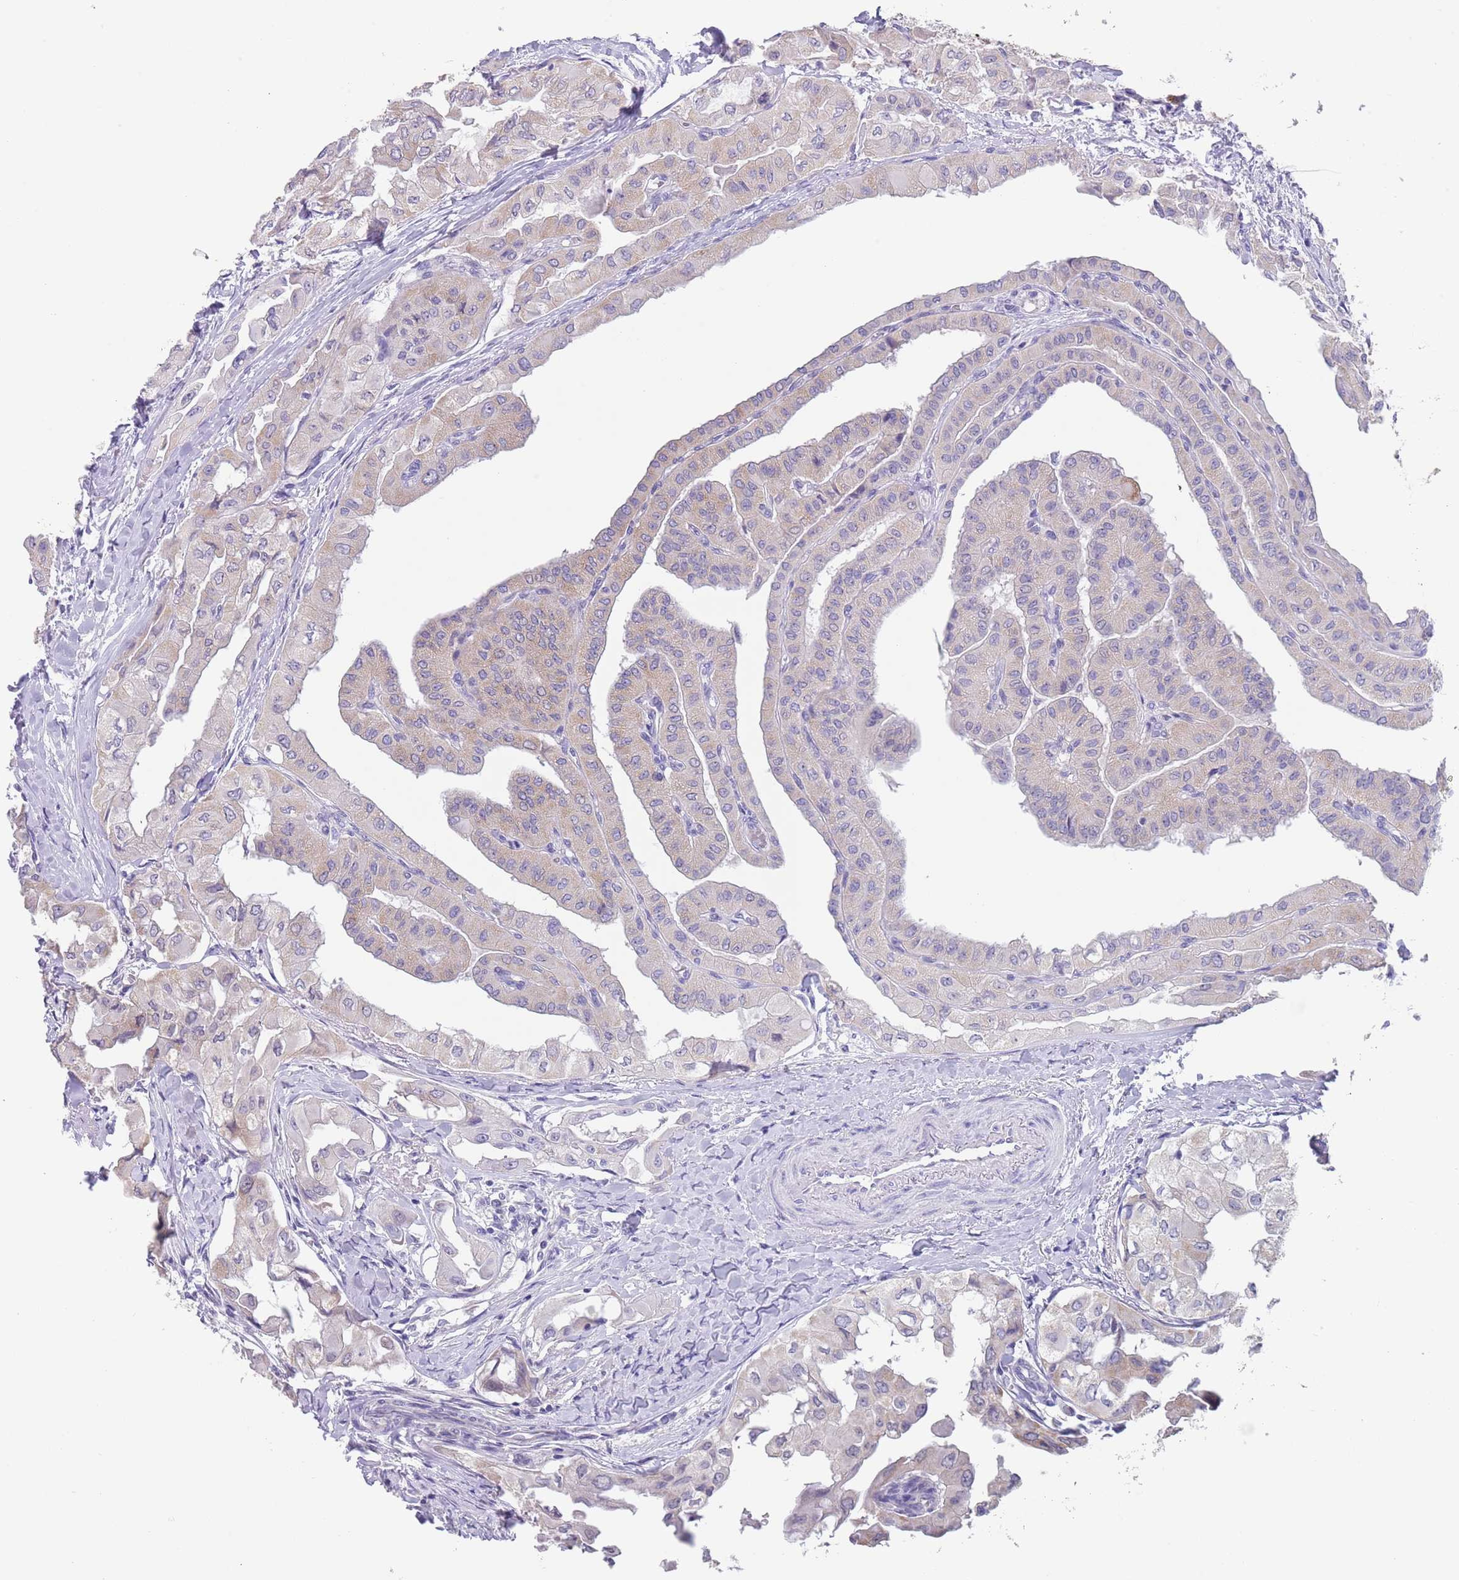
{"staining": {"intensity": "negative", "quantity": "none", "location": "none"}, "tissue": "thyroid cancer", "cell_type": "Tumor cells", "image_type": "cancer", "snomed": [{"axis": "morphology", "description": "Papillary adenocarcinoma, NOS"}, {"axis": "topography", "description": "Thyroid gland"}], "caption": "An image of human thyroid cancer is negative for staining in tumor cells.", "gene": "SPIRE2", "patient": {"sex": "female", "age": 59}}